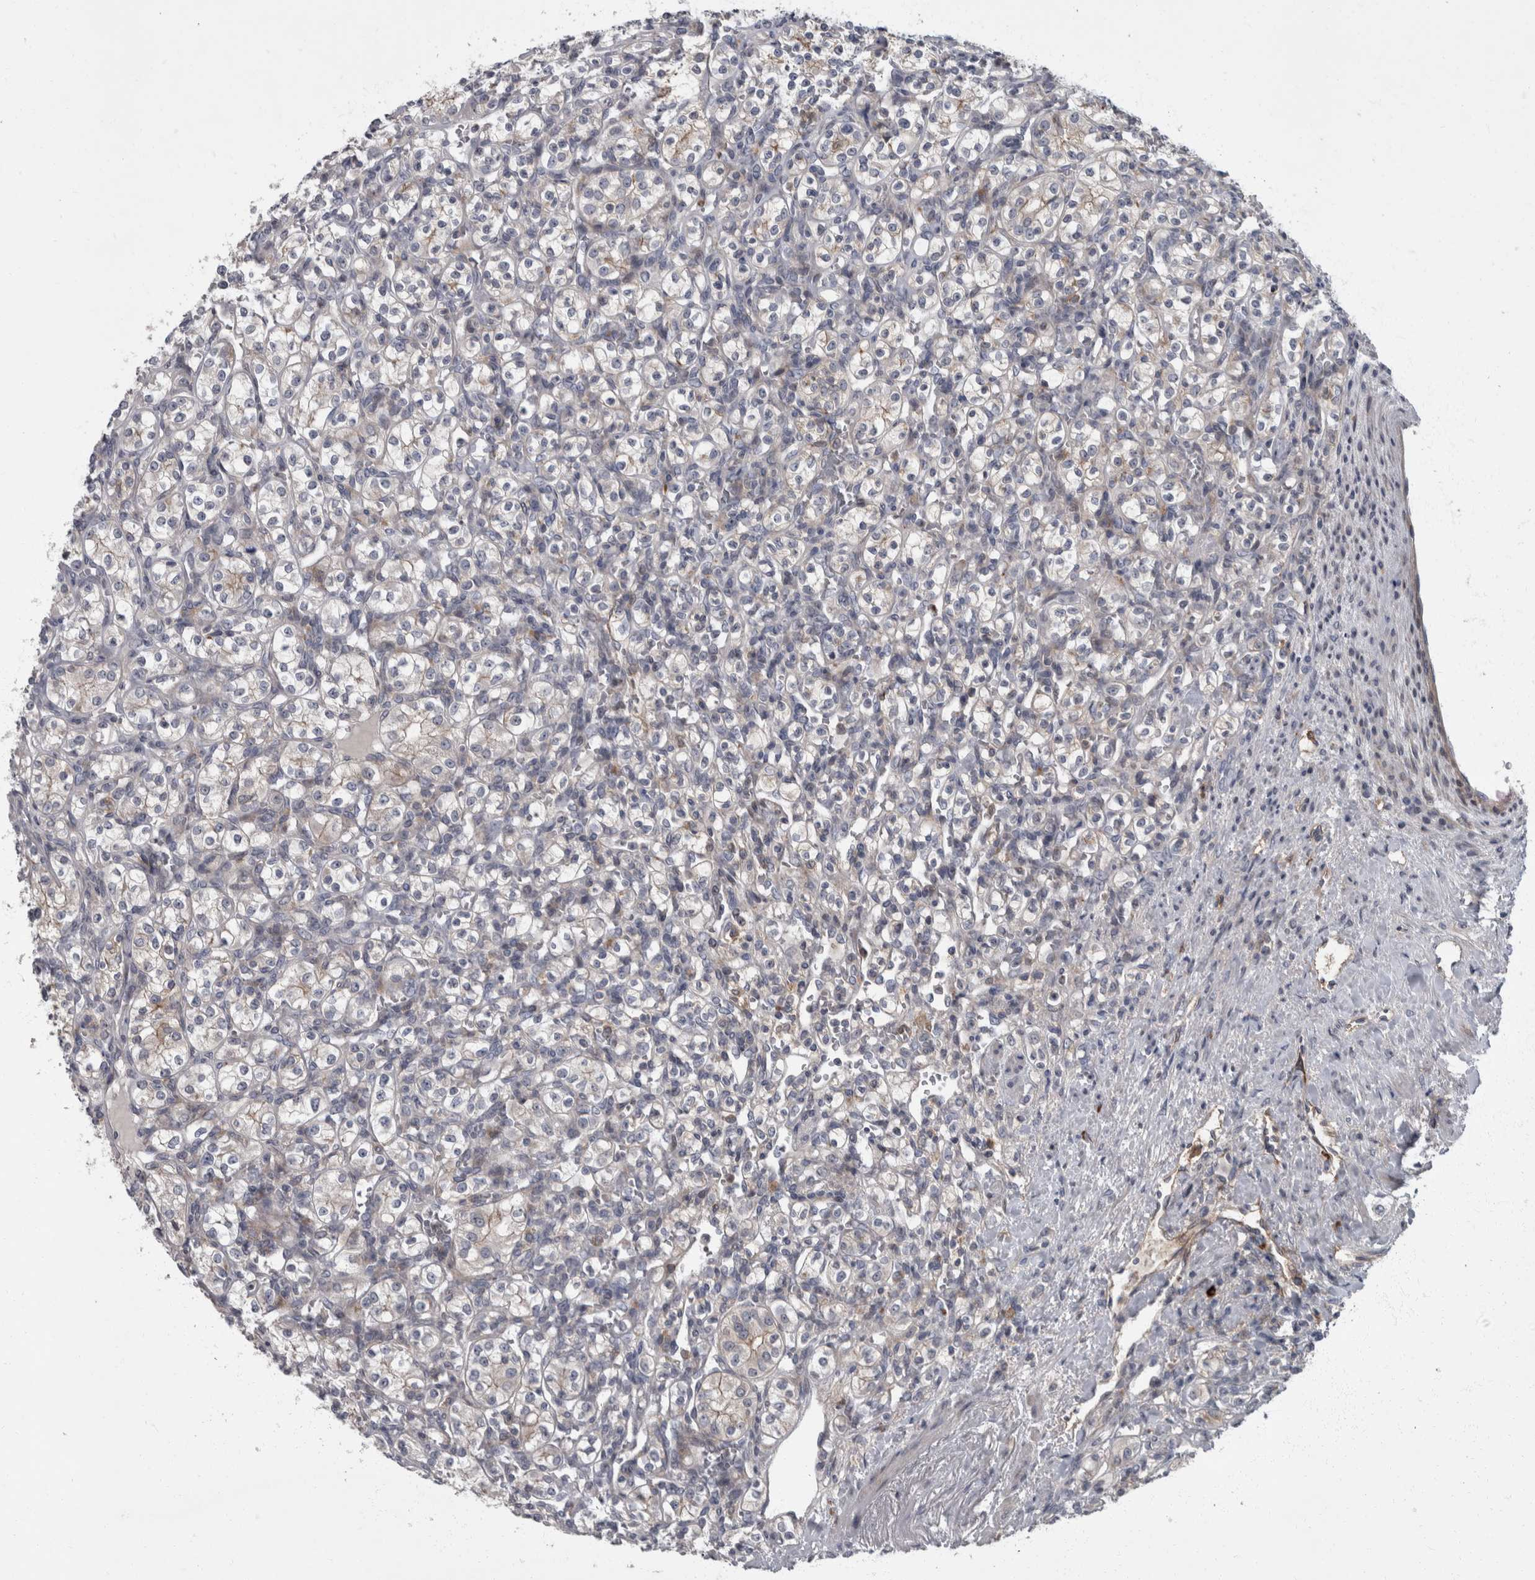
{"staining": {"intensity": "negative", "quantity": "none", "location": "none"}, "tissue": "renal cancer", "cell_type": "Tumor cells", "image_type": "cancer", "snomed": [{"axis": "morphology", "description": "Adenocarcinoma, NOS"}, {"axis": "topography", "description": "Kidney"}], "caption": "IHC image of renal adenocarcinoma stained for a protein (brown), which displays no positivity in tumor cells.", "gene": "CDC42BPG", "patient": {"sex": "male", "age": 77}}